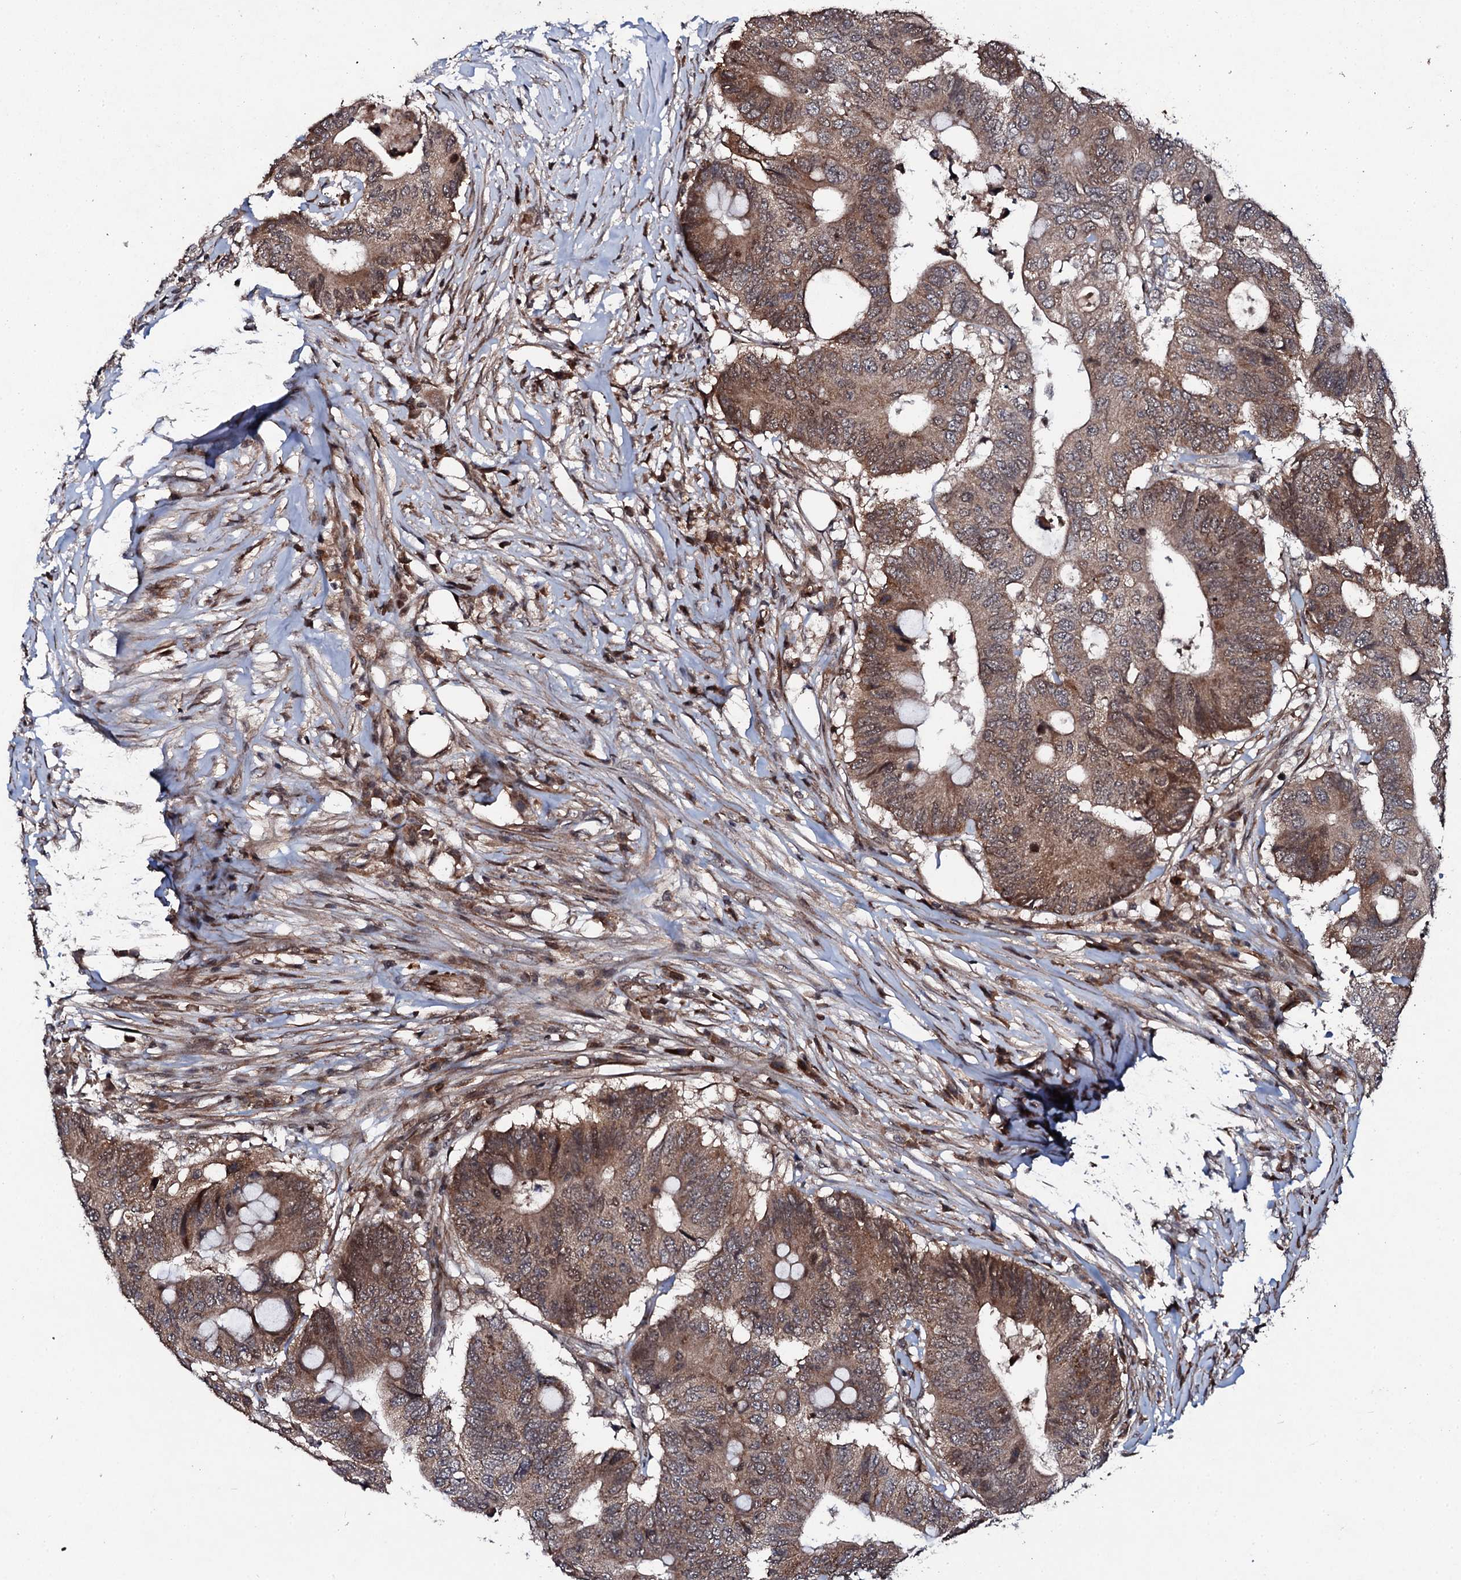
{"staining": {"intensity": "moderate", "quantity": ">75%", "location": "cytoplasmic/membranous,nuclear"}, "tissue": "colorectal cancer", "cell_type": "Tumor cells", "image_type": "cancer", "snomed": [{"axis": "morphology", "description": "Adenocarcinoma, NOS"}, {"axis": "topography", "description": "Colon"}], "caption": "Colorectal cancer stained with a protein marker exhibits moderate staining in tumor cells.", "gene": "FAM111A", "patient": {"sex": "male", "age": 71}}